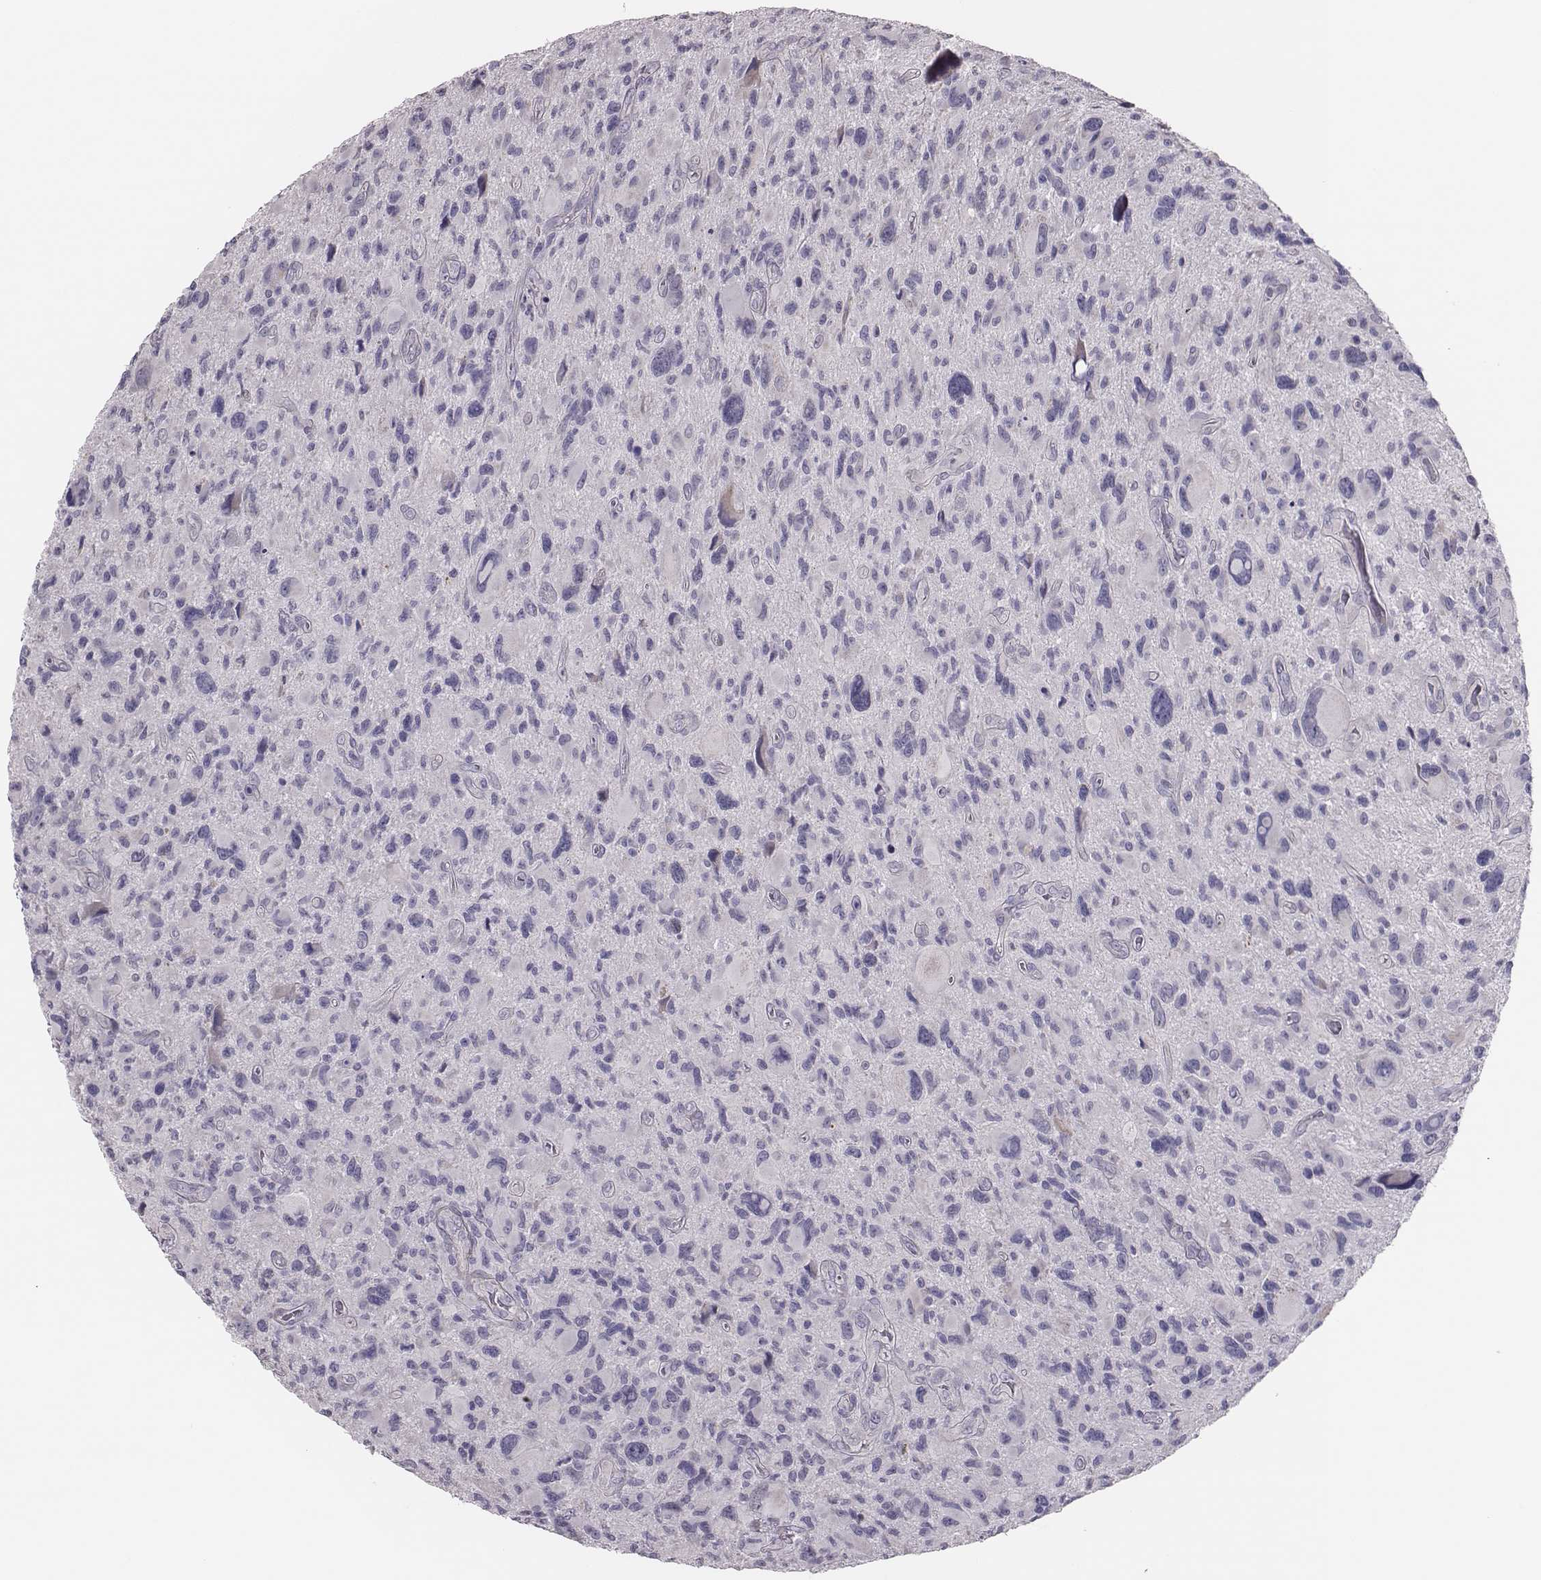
{"staining": {"intensity": "negative", "quantity": "none", "location": "none"}, "tissue": "glioma", "cell_type": "Tumor cells", "image_type": "cancer", "snomed": [{"axis": "morphology", "description": "Glioma, malignant, NOS"}, {"axis": "morphology", "description": "Glioma, malignant, High grade"}, {"axis": "topography", "description": "Brain"}], "caption": "This is an immunohistochemistry histopathology image of human malignant glioma (high-grade). There is no positivity in tumor cells.", "gene": "SCML2", "patient": {"sex": "female", "age": 71}}